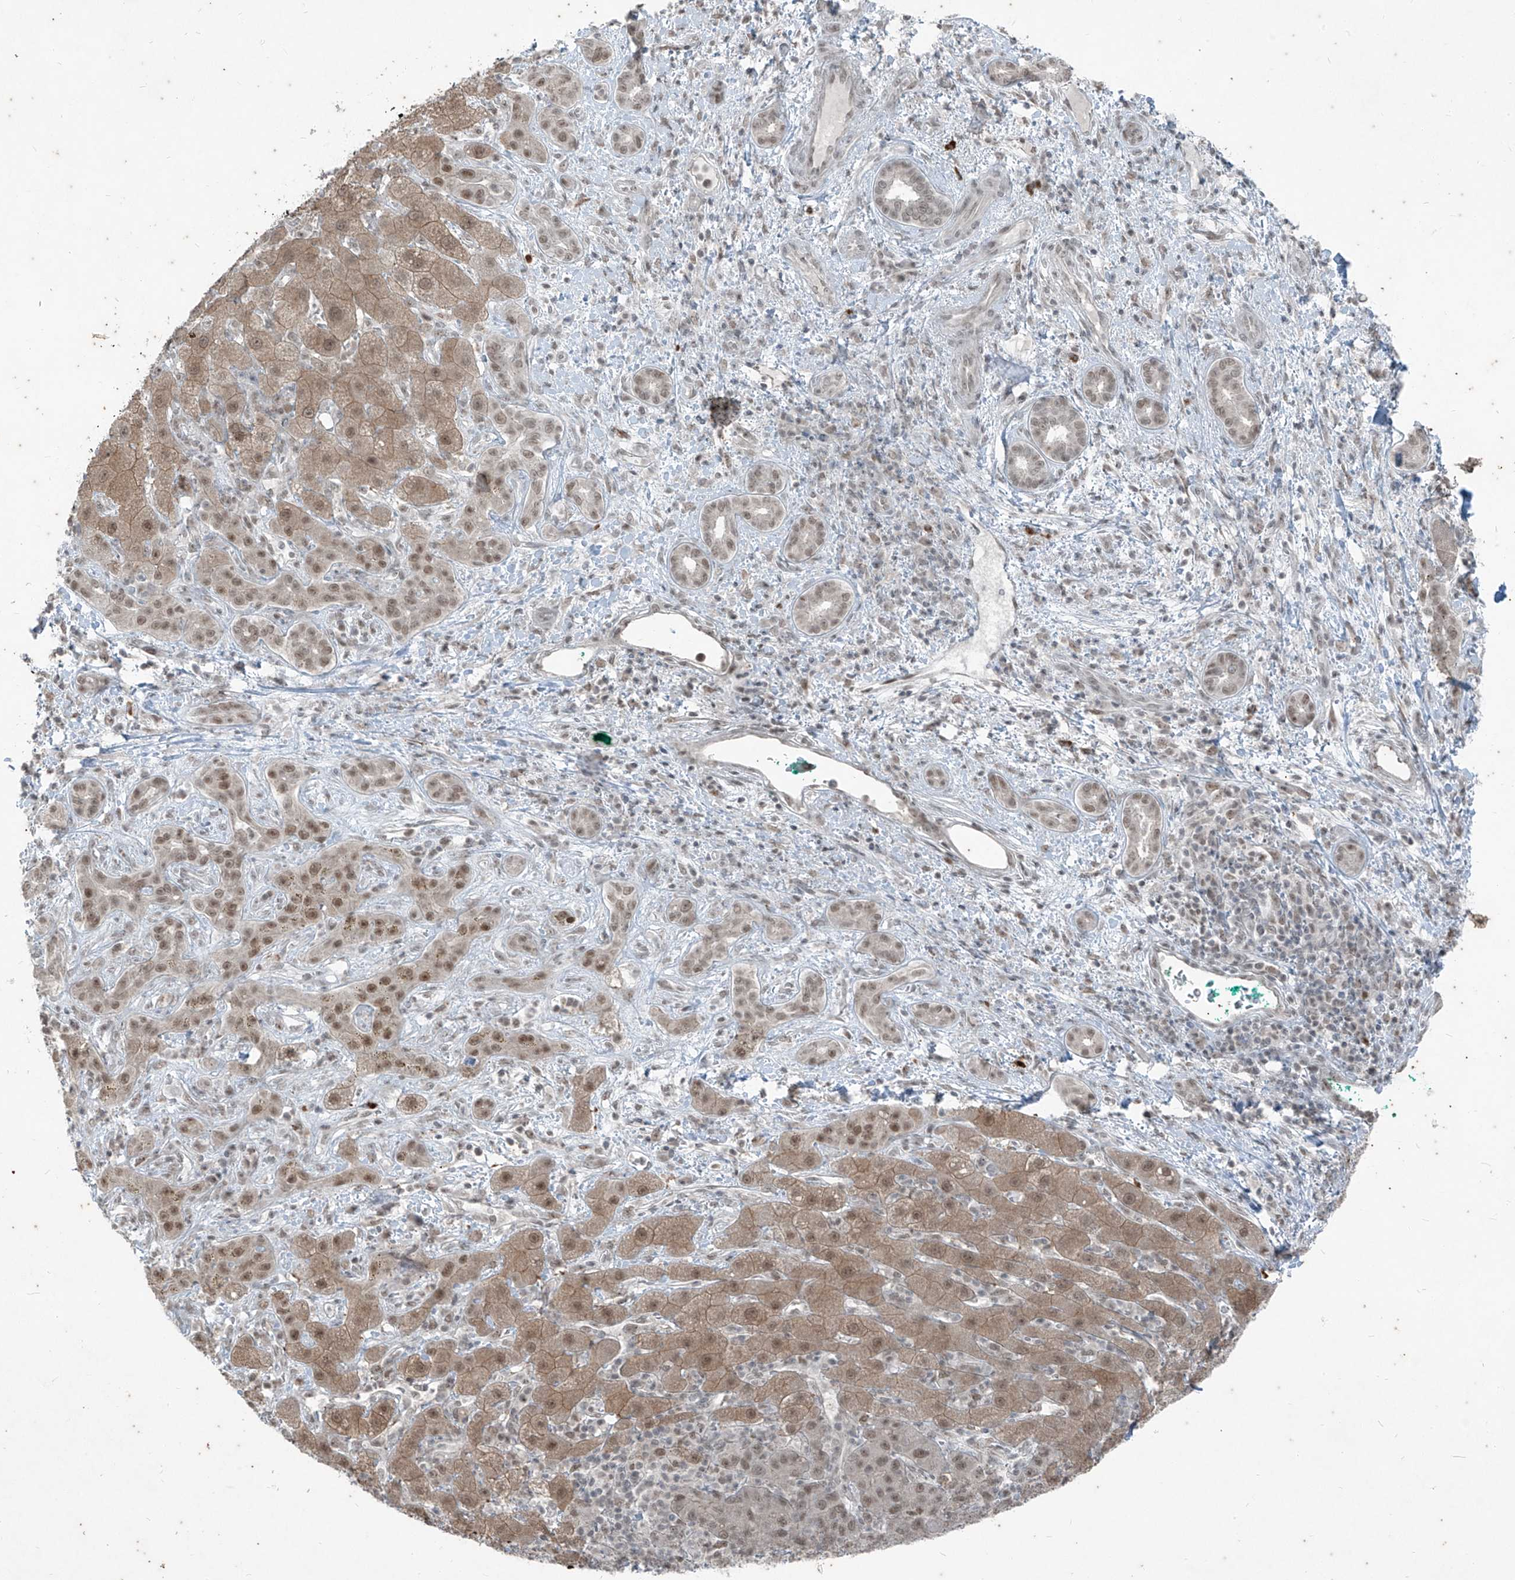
{"staining": {"intensity": "moderate", "quantity": ">75%", "location": "cytoplasmic/membranous,nuclear"}, "tissue": "liver cancer", "cell_type": "Tumor cells", "image_type": "cancer", "snomed": [{"axis": "morphology", "description": "Carcinoma, Hepatocellular, NOS"}, {"axis": "topography", "description": "Liver"}], "caption": "Protein analysis of liver cancer tissue shows moderate cytoplasmic/membranous and nuclear staining in approximately >75% of tumor cells.", "gene": "ZNF354B", "patient": {"sex": "male", "age": 65}}